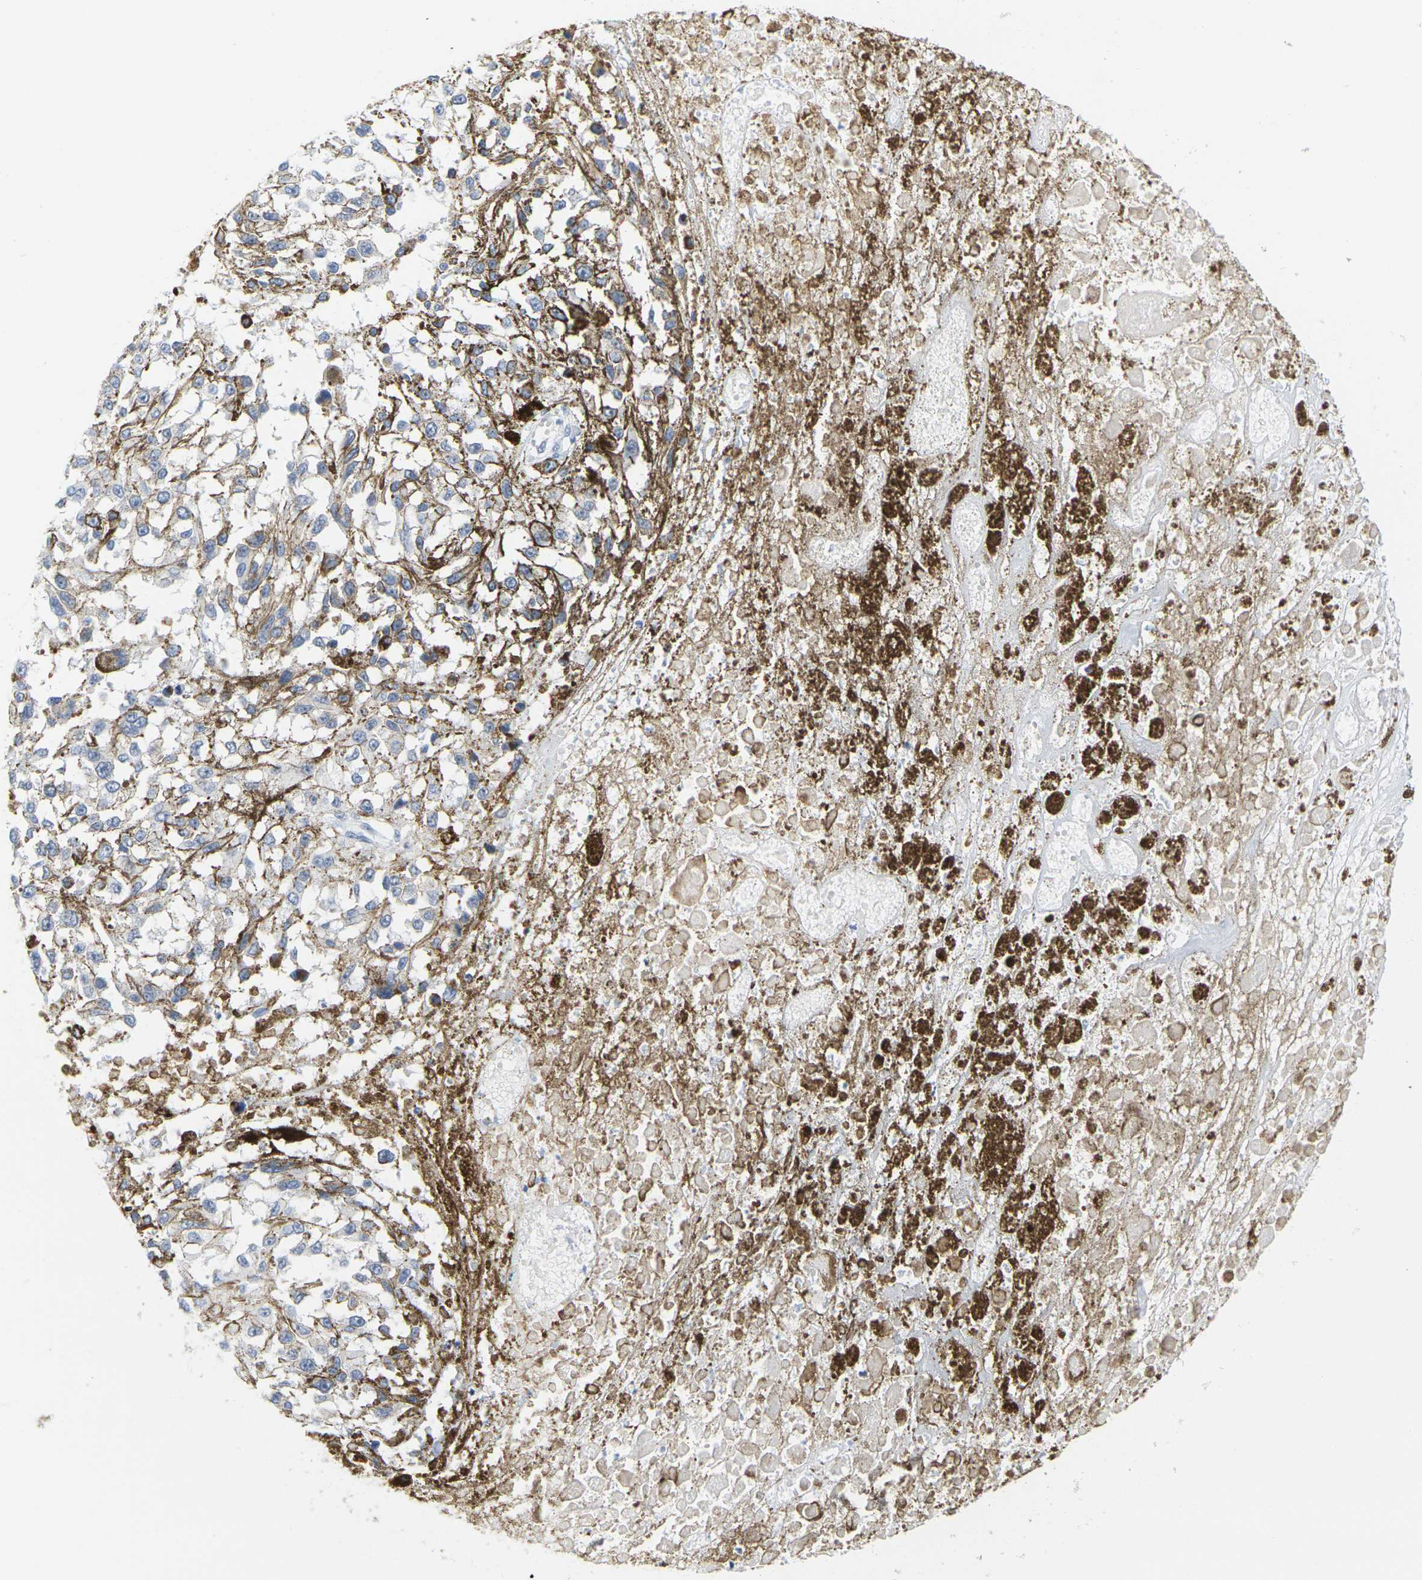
{"staining": {"intensity": "weak", "quantity": "<25%", "location": "cytoplasmic/membranous"}, "tissue": "melanoma", "cell_type": "Tumor cells", "image_type": "cancer", "snomed": [{"axis": "morphology", "description": "Malignant melanoma, Metastatic site"}, {"axis": "topography", "description": "Lymph node"}], "caption": "Immunohistochemistry micrograph of neoplastic tissue: human malignant melanoma (metastatic site) stained with DAB (3,3'-diaminobenzidine) shows no significant protein expression in tumor cells.", "gene": "HLA-DOB", "patient": {"sex": "male", "age": 59}}